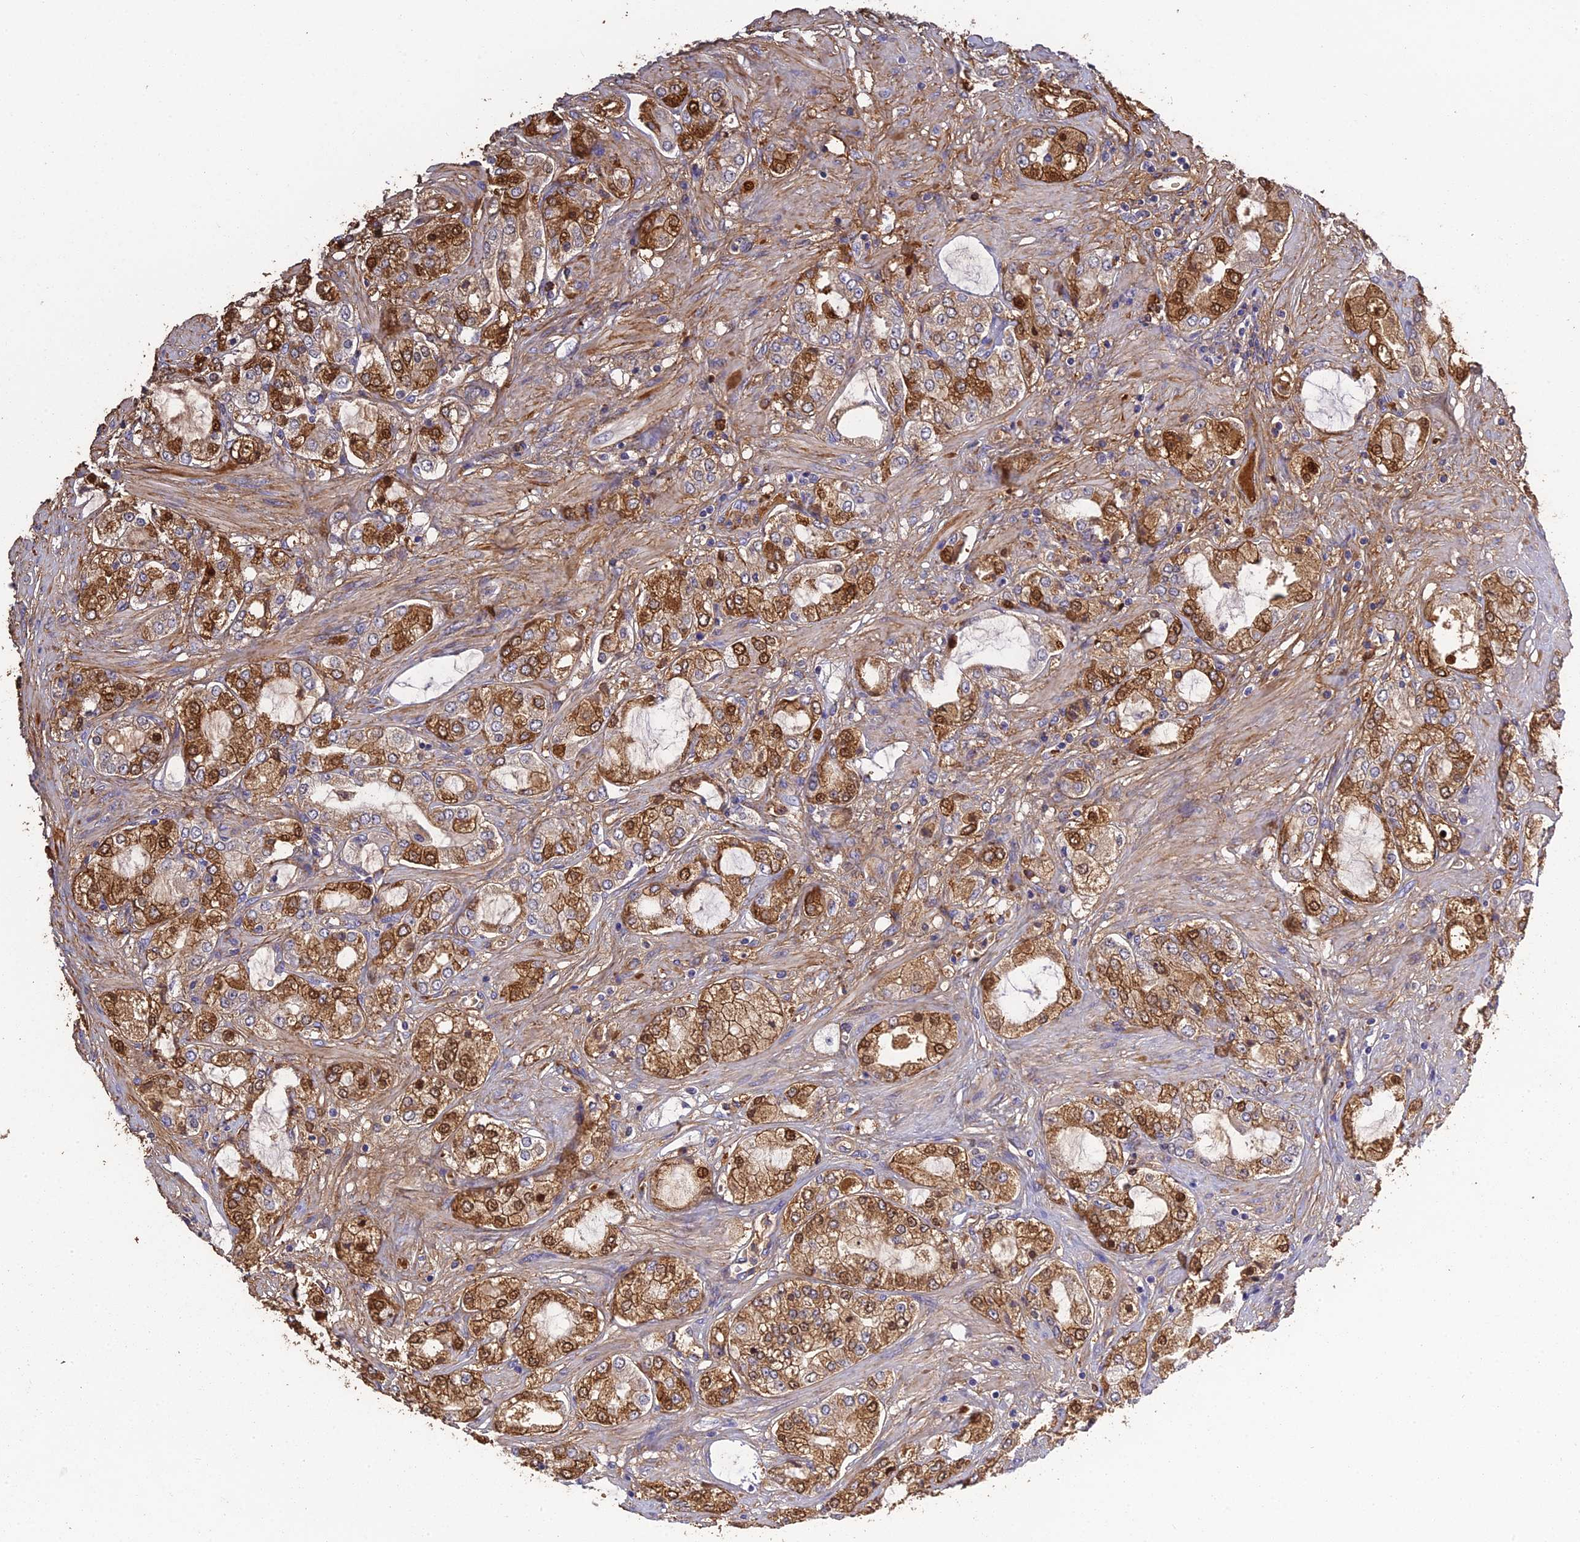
{"staining": {"intensity": "strong", "quantity": "25%-75%", "location": "cytoplasmic/membranous,nuclear"}, "tissue": "prostate cancer", "cell_type": "Tumor cells", "image_type": "cancer", "snomed": [{"axis": "morphology", "description": "Adenocarcinoma, High grade"}, {"axis": "topography", "description": "Prostate"}], "caption": "This is an image of immunohistochemistry staining of prostate cancer, which shows strong staining in the cytoplasmic/membranous and nuclear of tumor cells.", "gene": "PZP", "patient": {"sex": "male", "age": 64}}